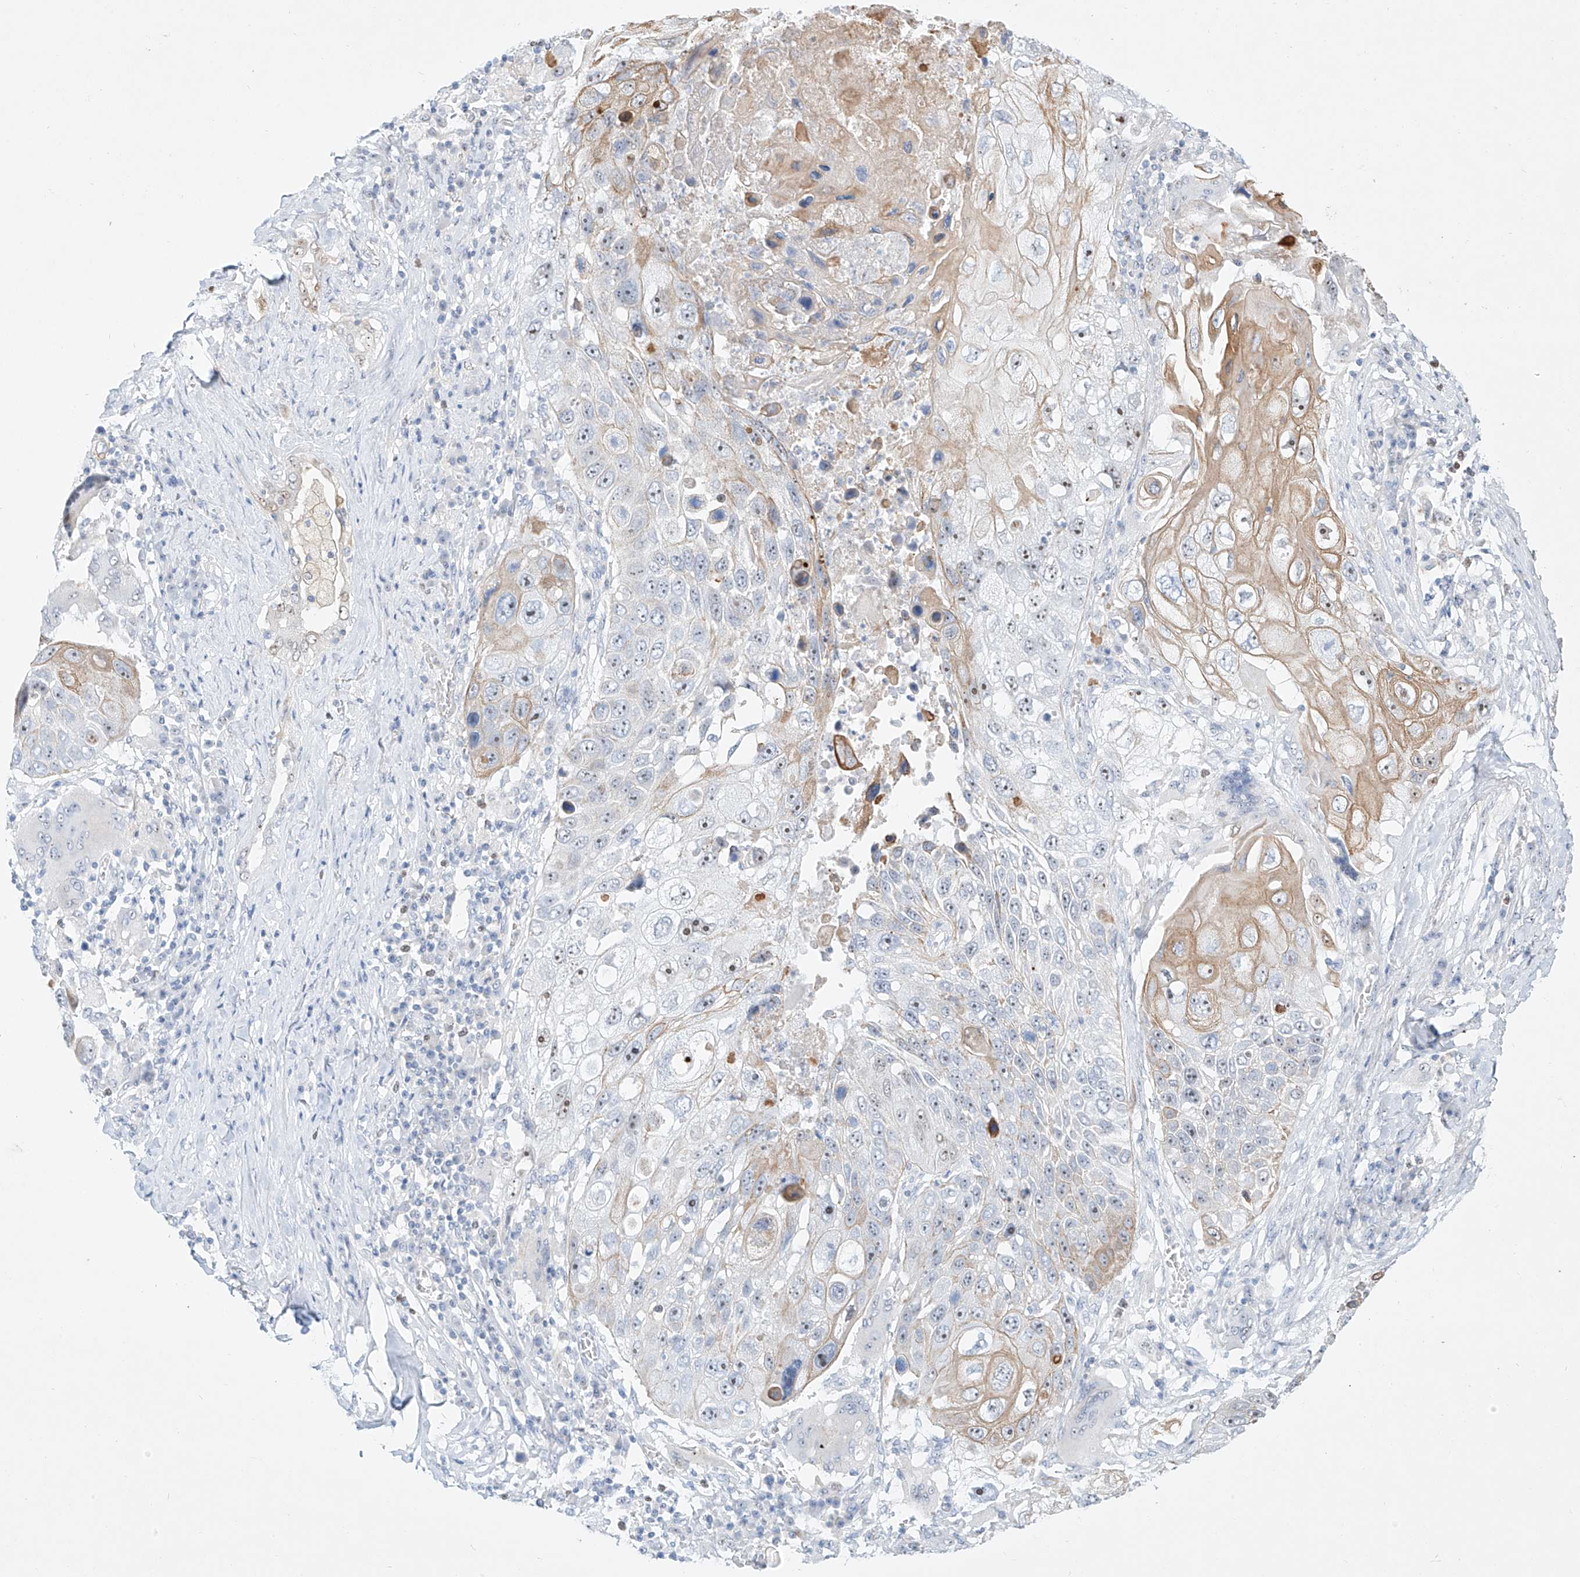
{"staining": {"intensity": "weak", "quantity": "25%-75%", "location": "cytoplasmic/membranous,nuclear"}, "tissue": "lung cancer", "cell_type": "Tumor cells", "image_type": "cancer", "snomed": [{"axis": "morphology", "description": "Squamous cell carcinoma, NOS"}, {"axis": "topography", "description": "Lung"}], "caption": "Tumor cells display low levels of weak cytoplasmic/membranous and nuclear staining in about 25%-75% of cells in squamous cell carcinoma (lung).", "gene": "SNU13", "patient": {"sex": "male", "age": 61}}